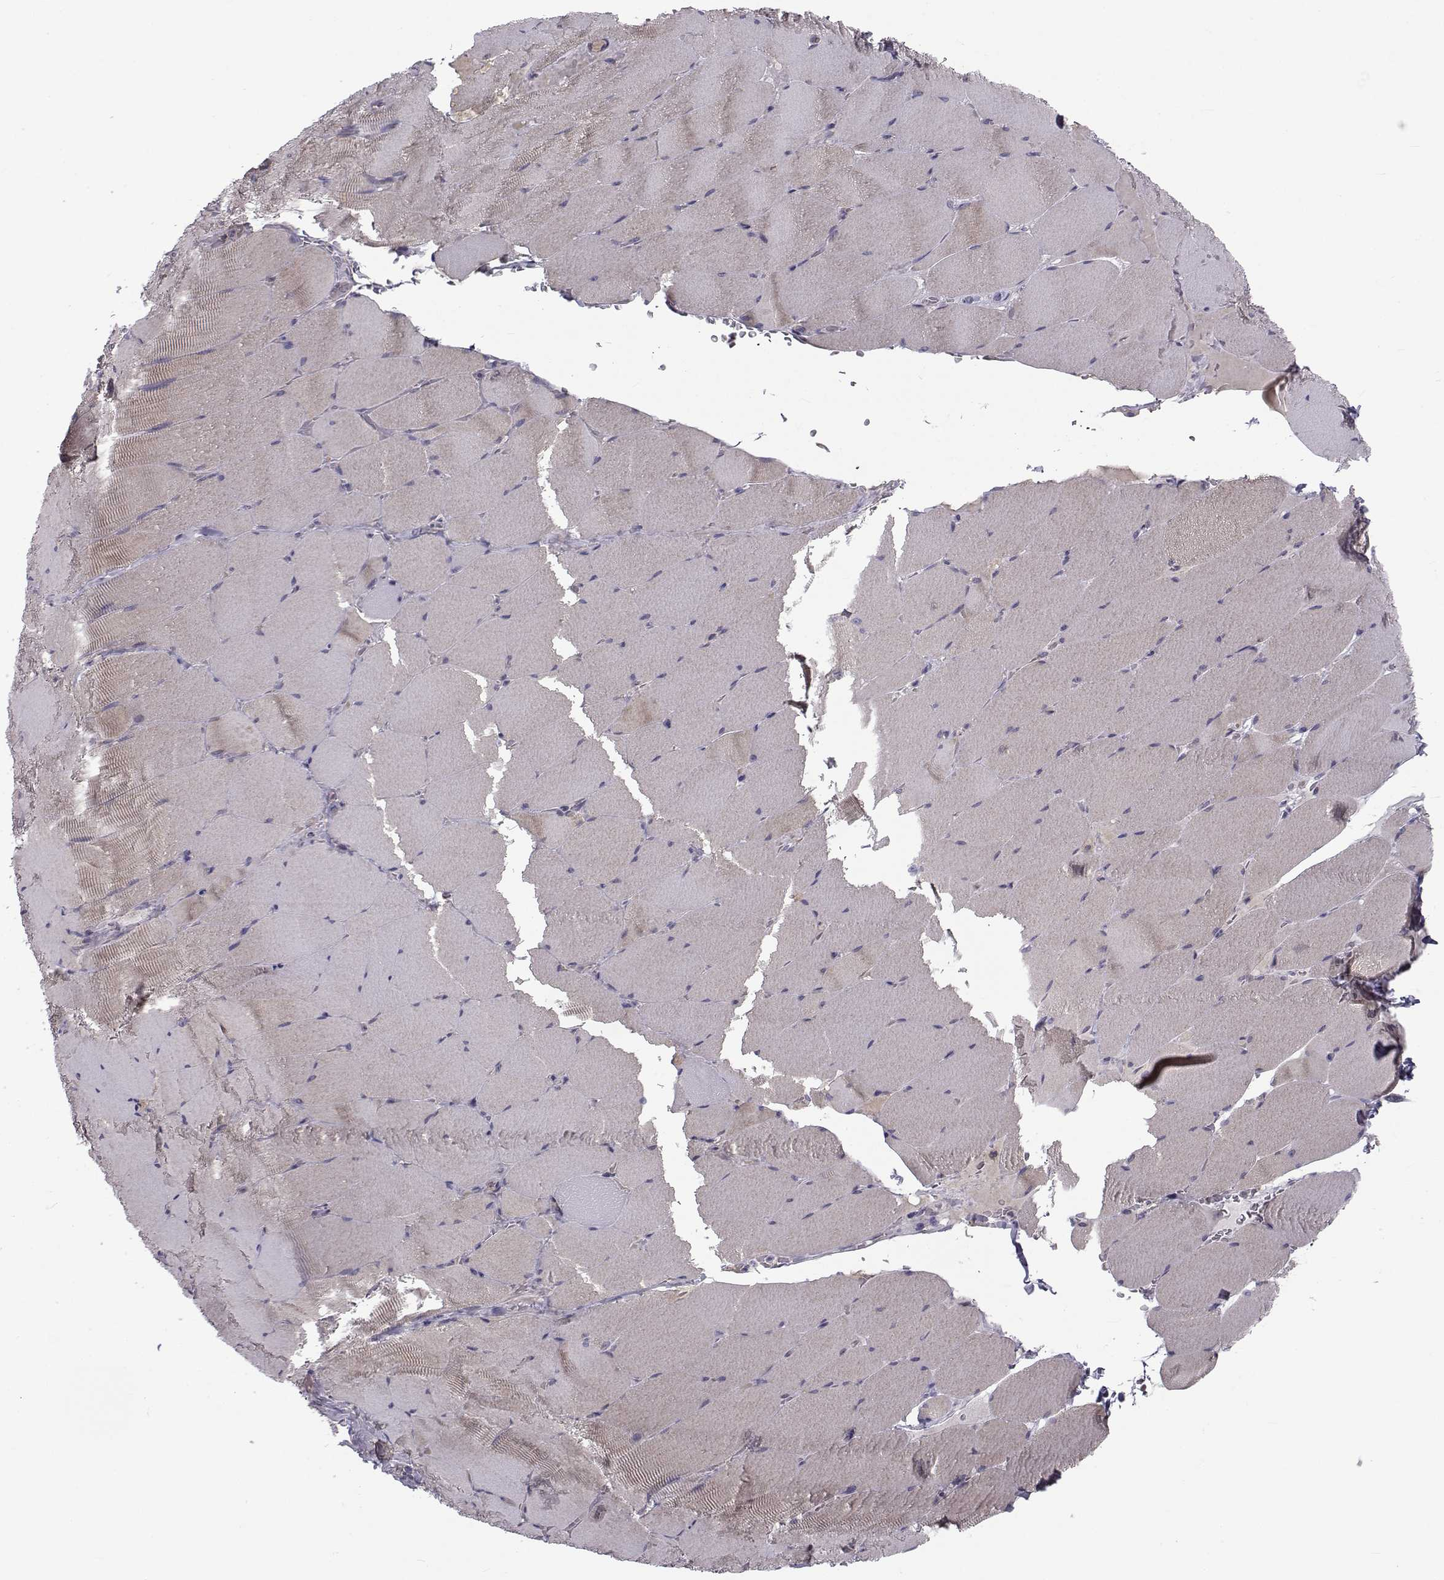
{"staining": {"intensity": "weak", "quantity": "<25%", "location": "cytoplasmic/membranous"}, "tissue": "skeletal muscle", "cell_type": "Myocytes", "image_type": "normal", "snomed": [{"axis": "morphology", "description": "Normal tissue, NOS"}, {"axis": "topography", "description": "Skeletal muscle"}], "caption": "This is an IHC image of benign skeletal muscle. There is no positivity in myocytes.", "gene": "LRRC27", "patient": {"sex": "male", "age": 56}}